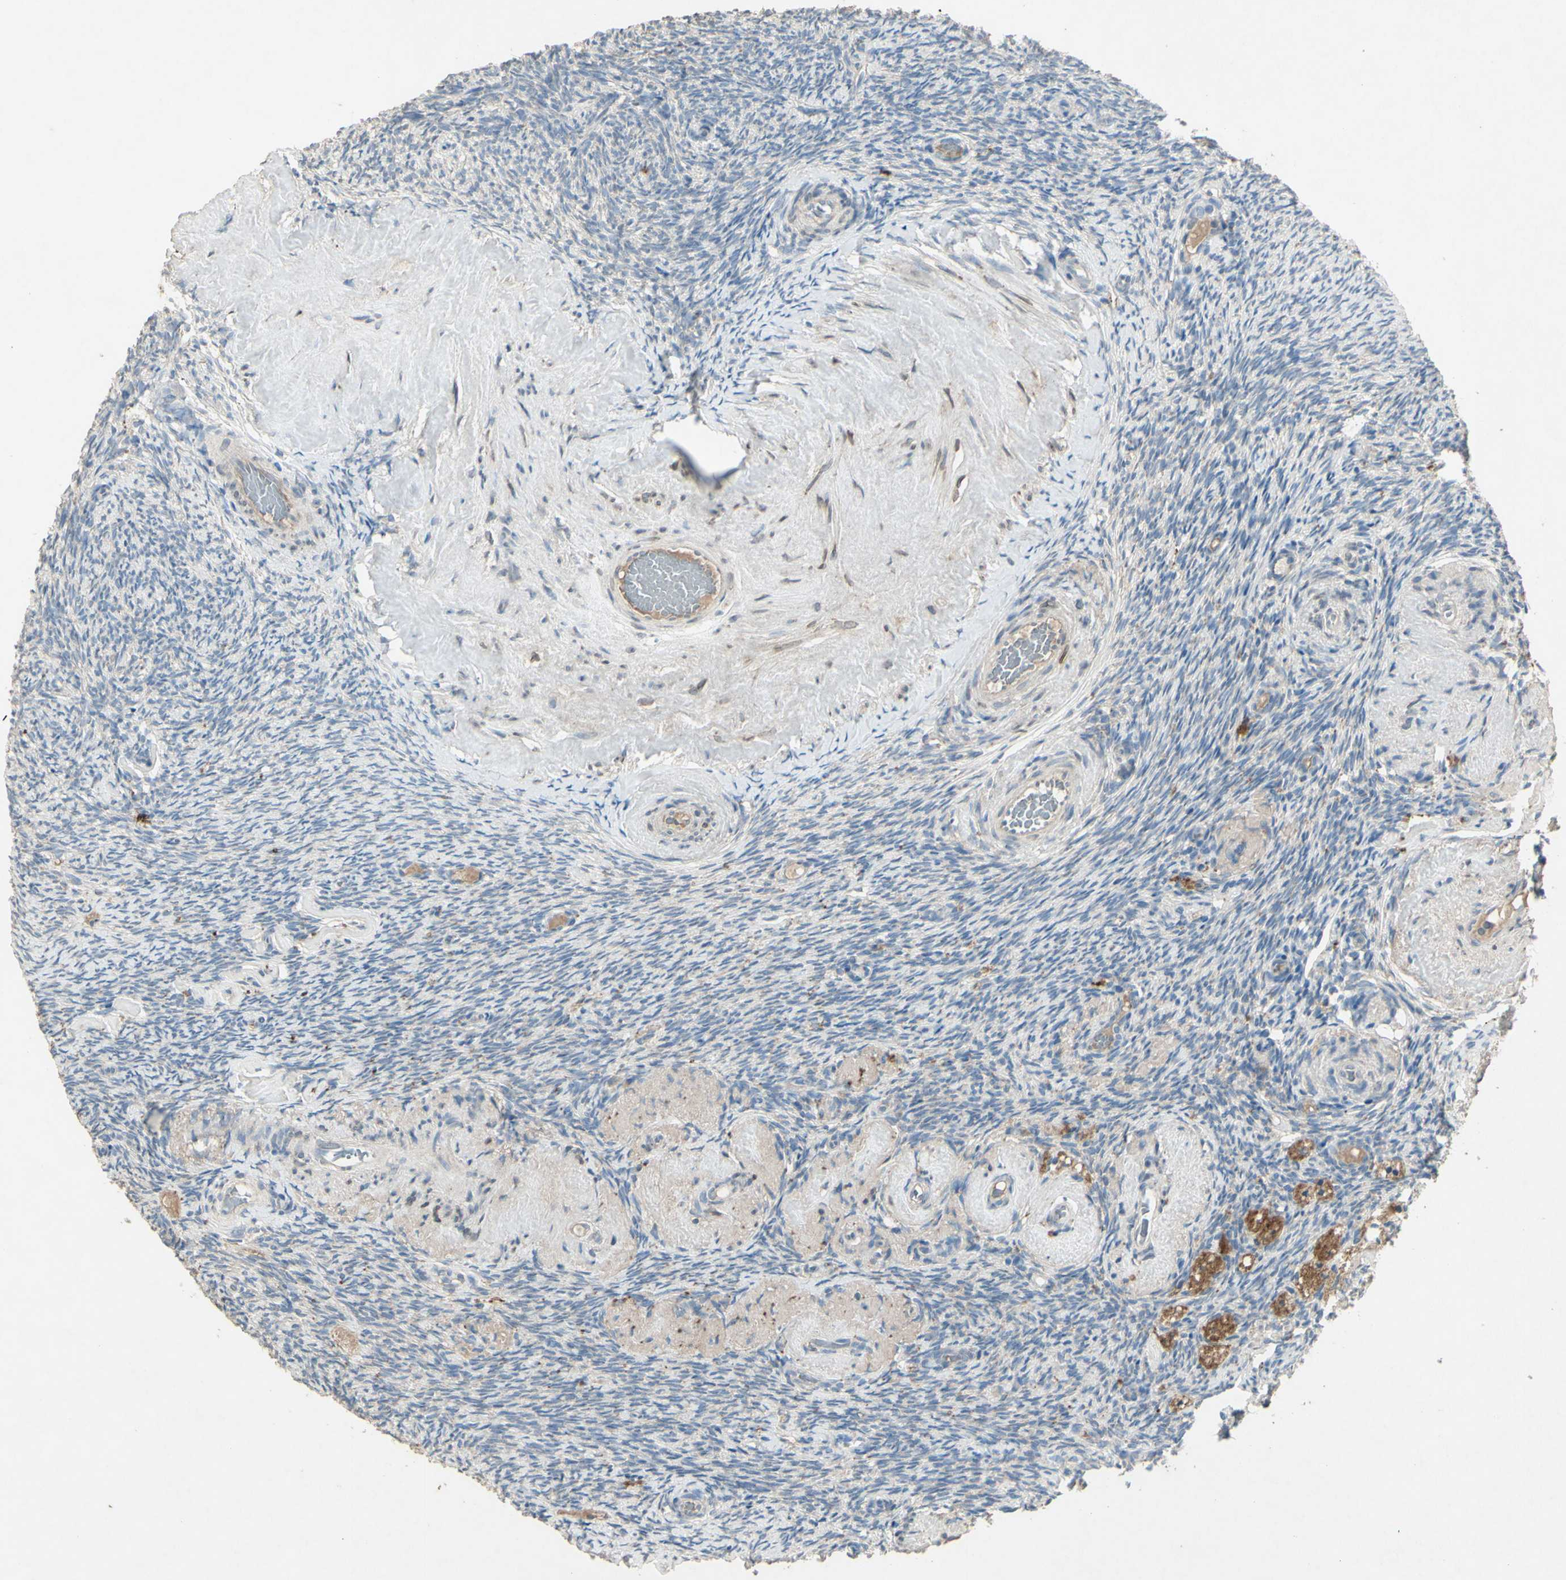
{"staining": {"intensity": "negative", "quantity": "none", "location": "none"}, "tissue": "ovary", "cell_type": "Ovarian stroma cells", "image_type": "normal", "snomed": [{"axis": "morphology", "description": "Normal tissue, NOS"}, {"axis": "topography", "description": "Ovary"}], "caption": "Photomicrograph shows no significant protein expression in ovarian stroma cells of normal ovary.", "gene": "TIMM21", "patient": {"sex": "female", "age": 60}}